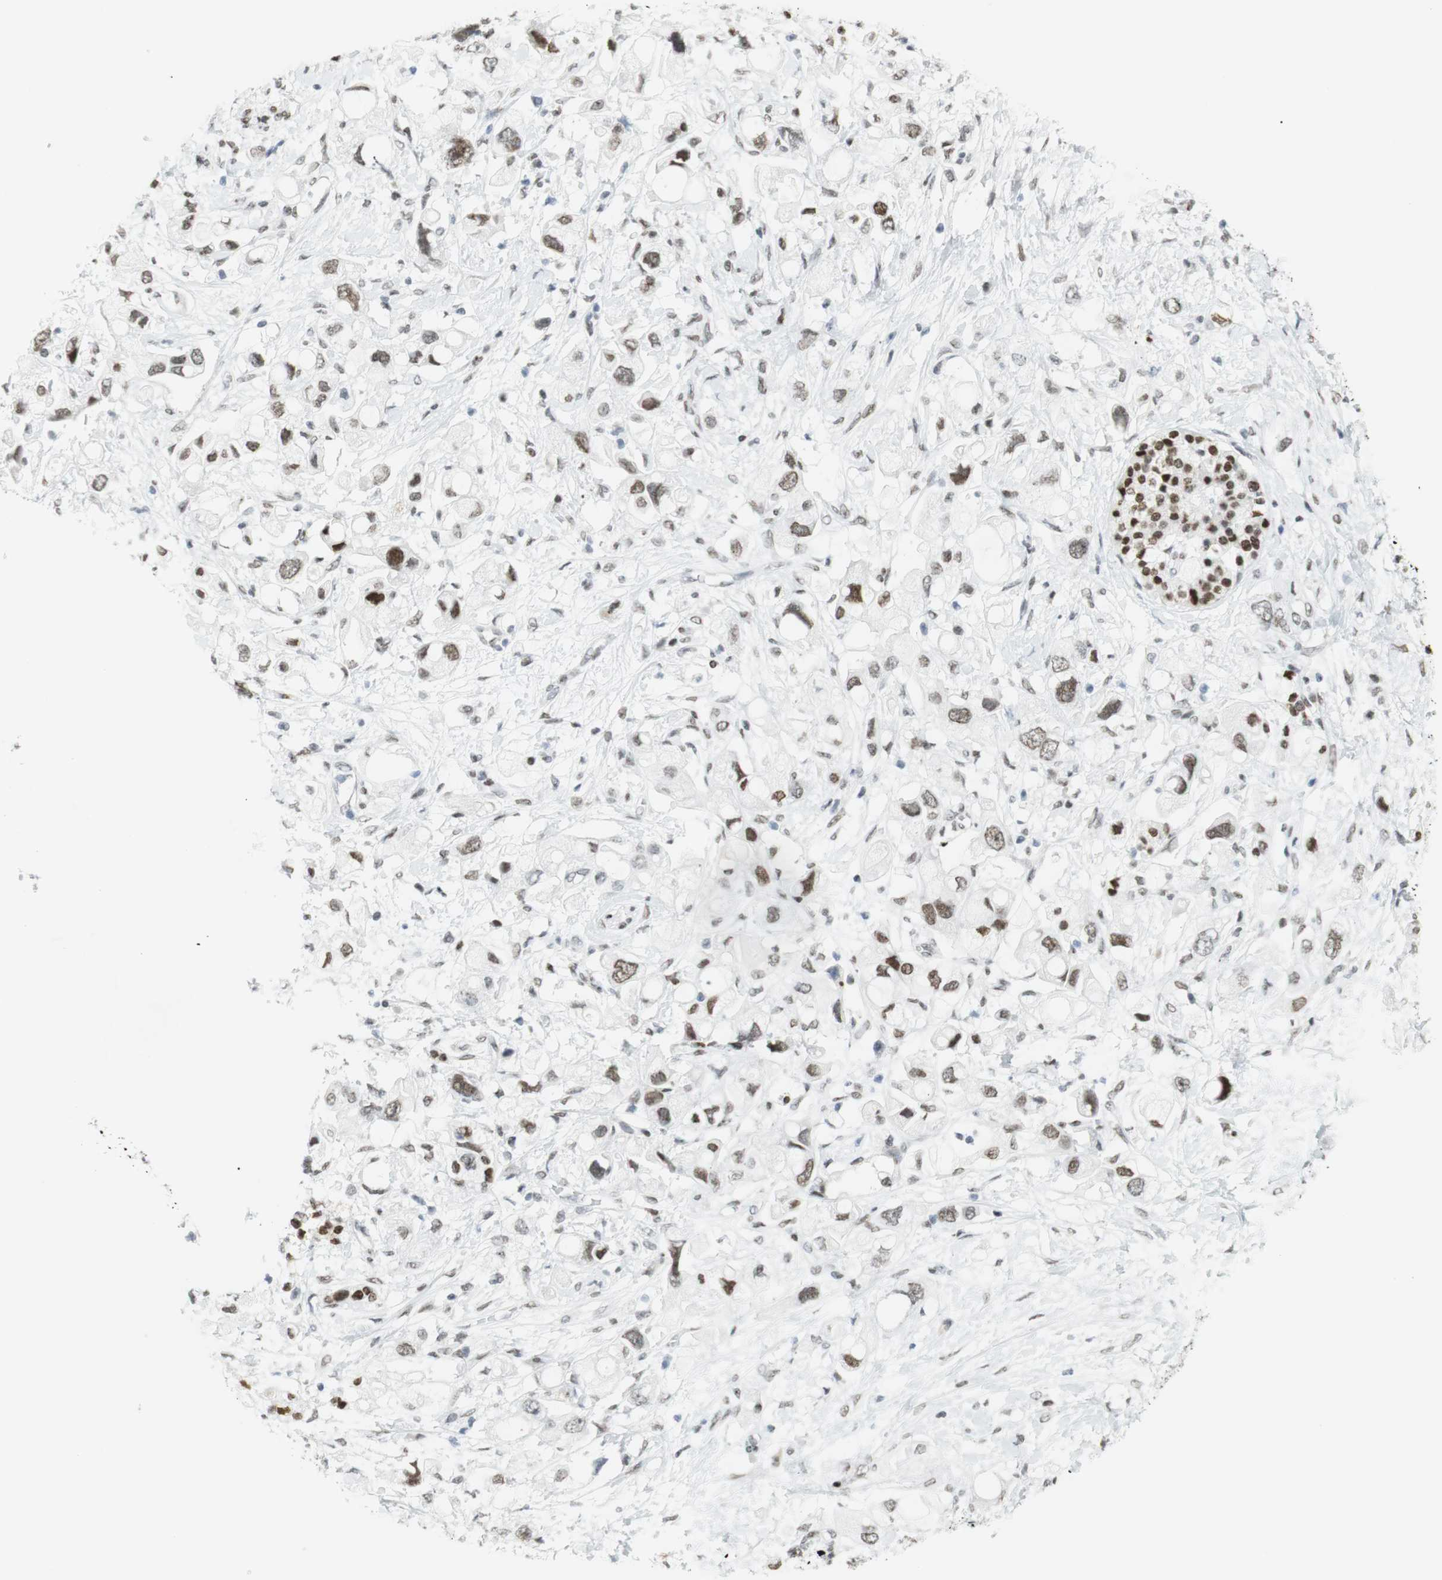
{"staining": {"intensity": "moderate", "quantity": ">75%", "location": "nuclear"}, "tissue": "pancreatic cancer", "cell_type": "Tumor cells", "image_type": "cancer", "snomed": [{"axis": "morphology", "description": "Adenocarcinoma, NOS"}, {"axis": "topography", "description": "Pancreas"}], "caption": "Pancreatic cancer (adenocarcinoma) stained with immunohistochemistry (IHC) exhibits moderate nuclear expression in about >75% of tumor cells.", "gene": "BMI1", "patient": {"sex": "female", "age": 56}}